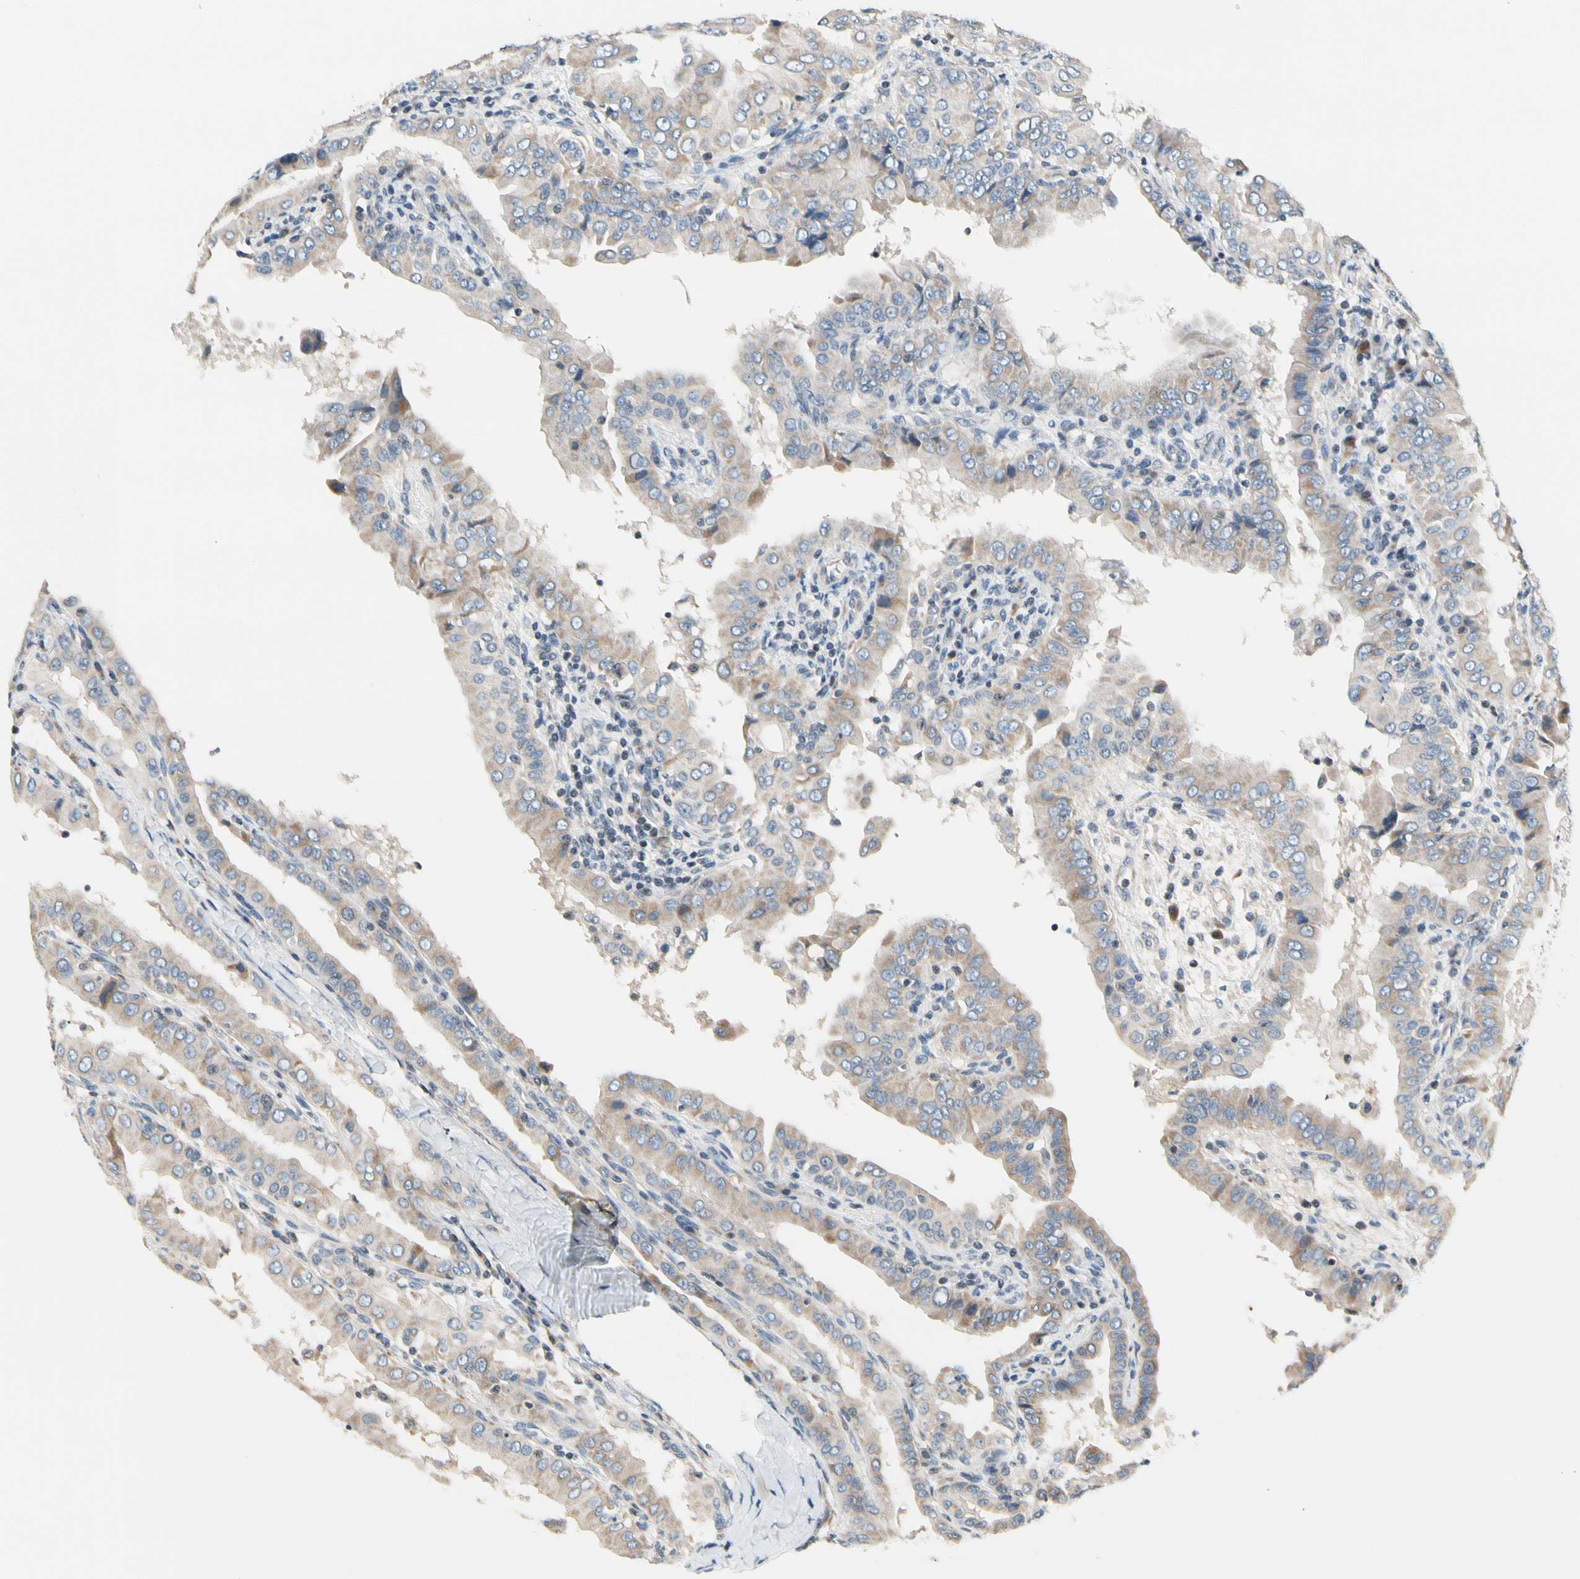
{"staining": {"intensity": "weak", "quantity": ">75%", "location": "cytoplasmic/membranous"}, "tissue": "thyroid cancer", "cell_type": "Tumor cells", "image_type": "cancer", "snomed": [{"axis": "morphology", "description": "Papillary adenocarcinoma, NOS"}, {"axis": "topography", "description": "Thyroid gland"}], "caption": "Immunohistochemical staining of thyroid papillary adenocarcinoma demonstrates low levels of weak cytoplasmic/membranous expression in about >75% of tumor cells.", "gene": "SOX30", "patient": {"sex": "male", "age": 33}}